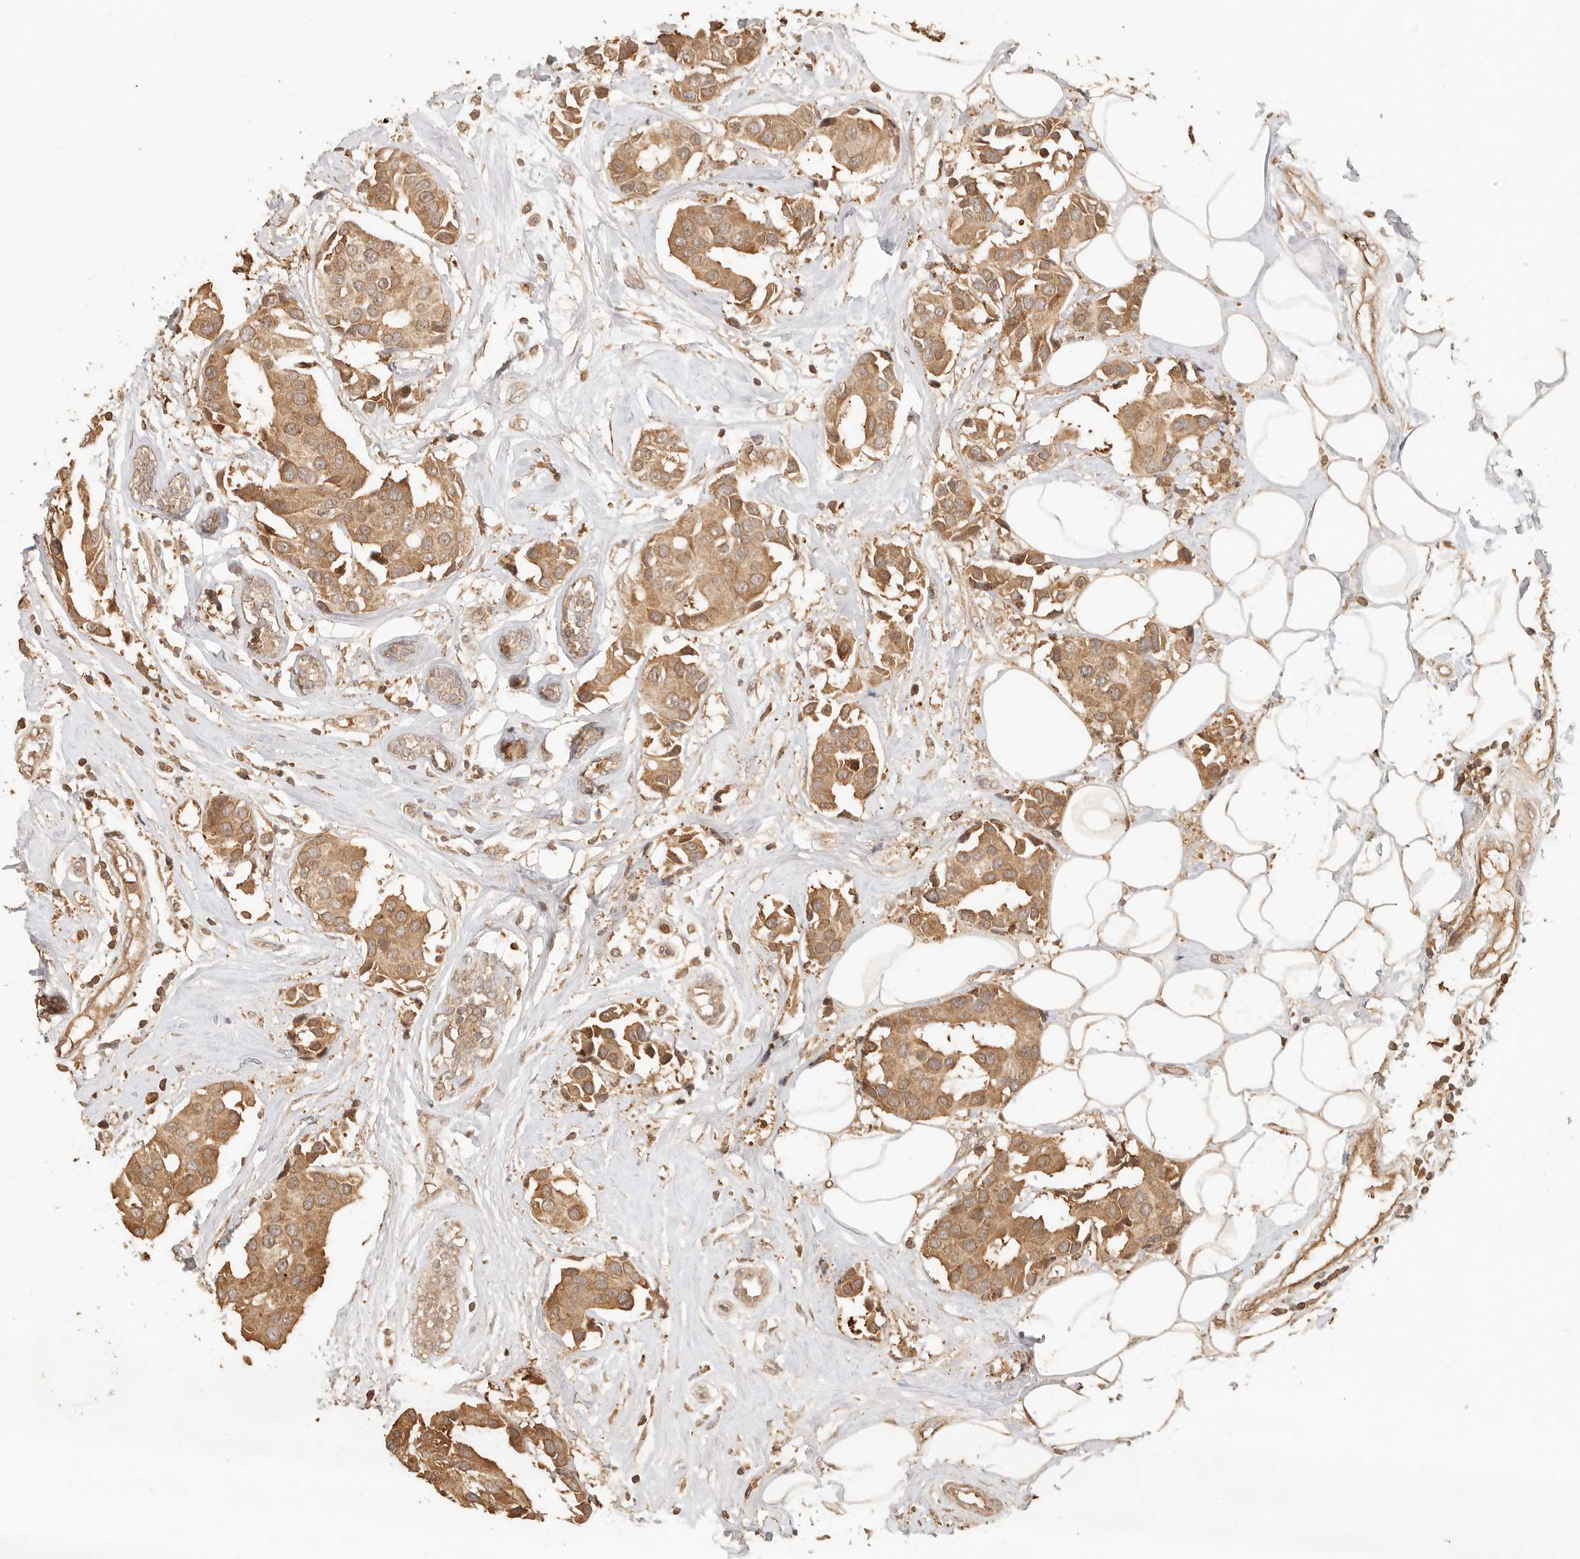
{"staining": {"intensity": "moderate", "quantity": ">75%", "location": "cytoplasmic/membranous"}, "tissue": "breast cancer", "cell_type": "Tumor cells", "image_type": "cancer", "snomed": [{"axis": "morphology", "description": "Normal tissue, NOS"}, {"axis": "morphology", "description": "Duct carcinoma"}, {"axis": "topography", "description": "Breast"}], "caption": "High-magnification brightfield microscopy of breast cancer stained with DAB (brown) and counterstained with hematoxylin (blue). tumor cells exhibit moderate cytoplasmic/membranous expression is seen in approximately>75% of cells. (DAB IHC, brown staining for protein, blue staining for nuclei).", "gene": "INTS11", "patient": {"sex": "female", "age": 39}}